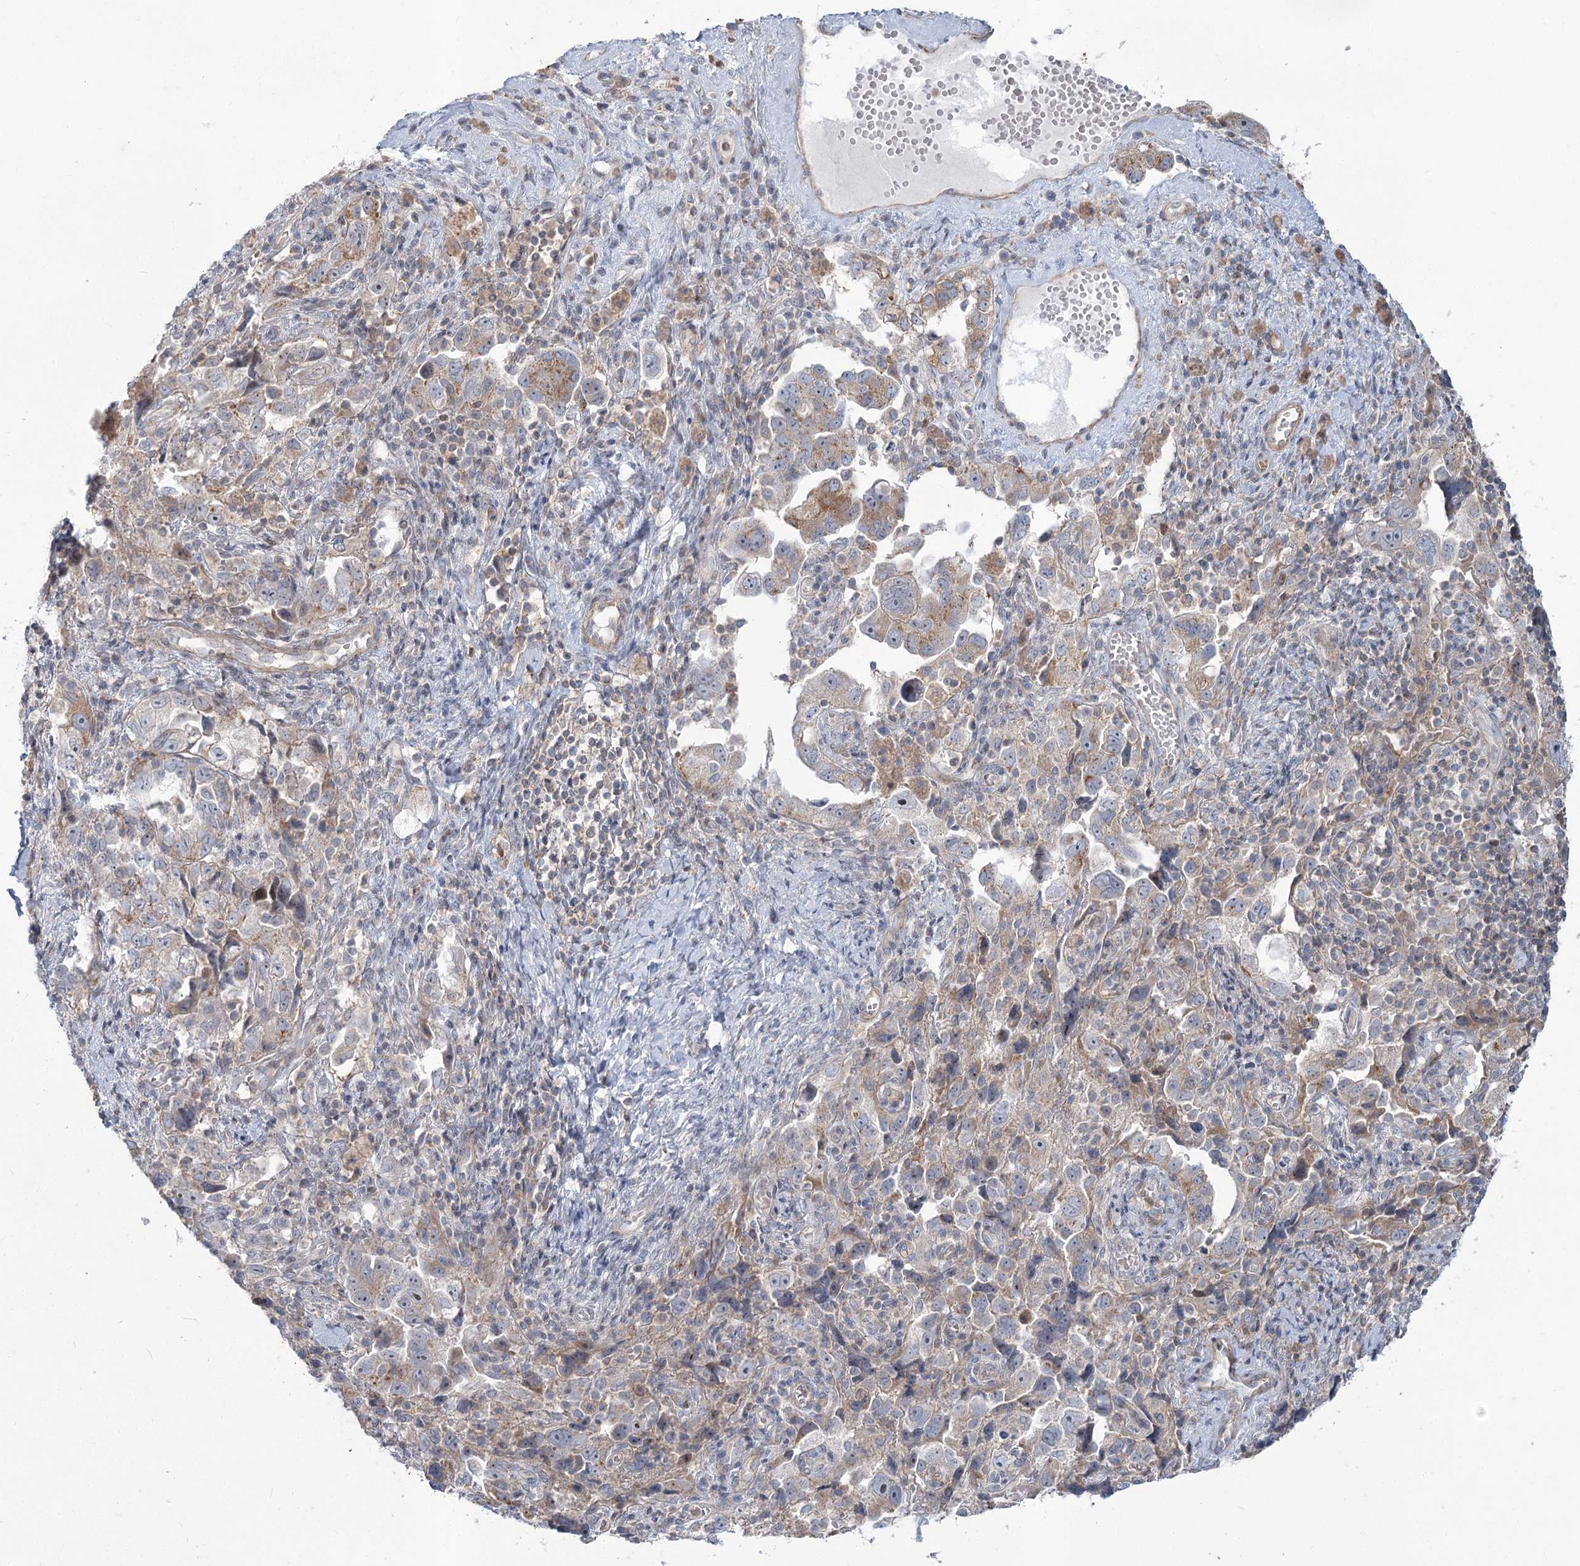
{"staining": {"intensity": "moderate", "quantity": "<25%", "location": "cytoplasmic/membranous"}, "tissue": "ovarian cancer", "cell_type": "Tumor cells", "image_type": "cancer", "snomed": [{"axis": "morphology", "description": "Carcinoma, NOS"}, {"axis": "morphology", "description": "Cystadenocarcinoma, serous, NOS"}, {"axis": "topography", "description": "Ovary"}], "caption": "DAB immunohistochemical staining of ovarian cancer displays moderate cytoplasmic/membranous protein positivity in about <25% of tumor cells. The protein of interest is shown in brown color, while the nuclei are stained blue.", "gene": "MTG1", "patient": {"sex": "female", "age": 69}}